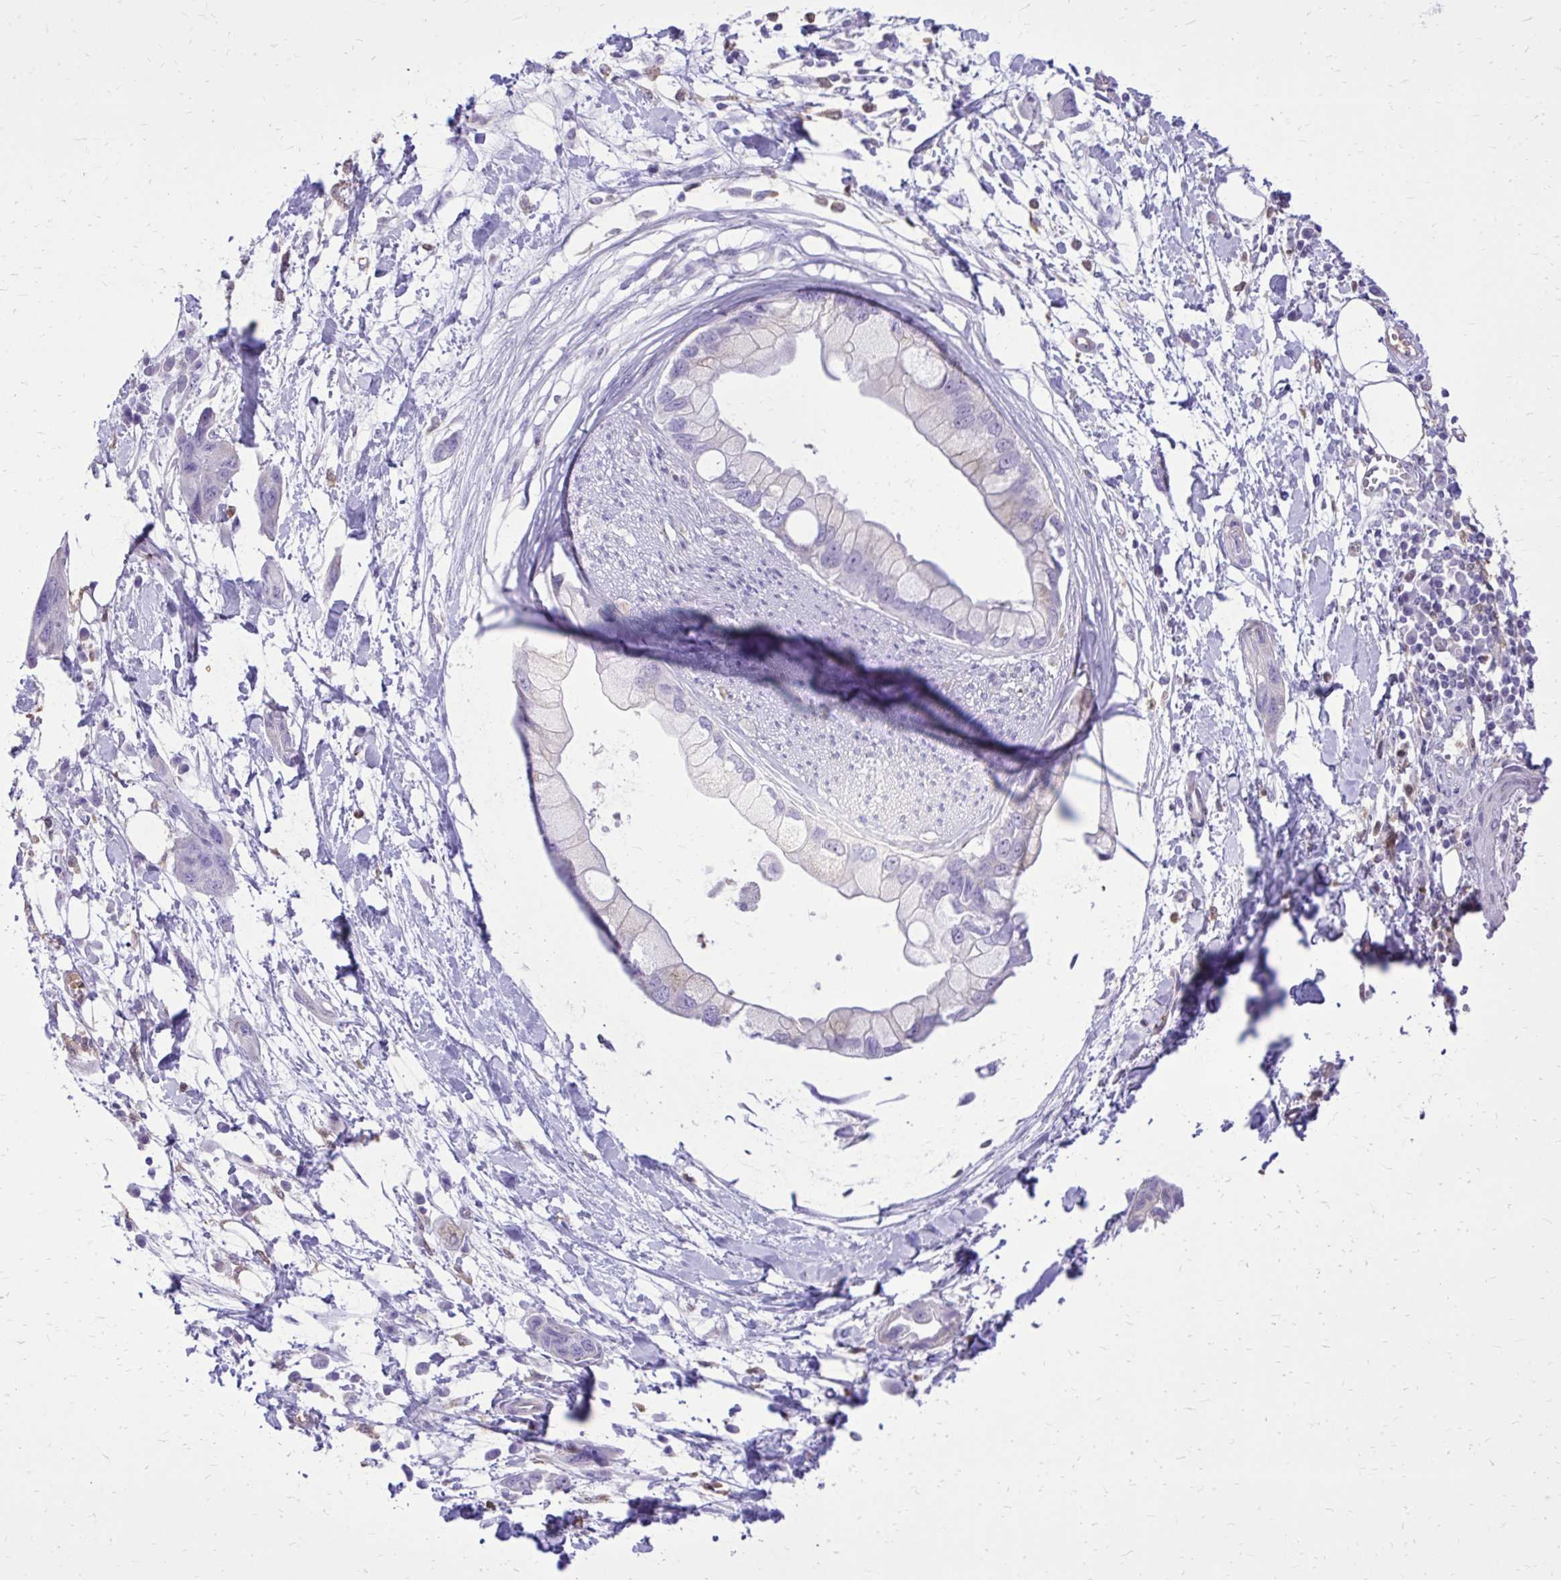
{"staining": {"intensity": "negative", "quantity": "none", "location": "none"}, "tissue": "pancreatic cancer", "cell_type": "Tumor cells", "image_type": "cancer", "snomed": [{"axis": "morphology", "description": "Adenocarcinoma, NOS"}, {"axis": "topography", "description": "Pancreas"}], "caption": "A high-resolution micrograph shows immunohistochemistry (IHC) staining of pancreatic cancer, which exhibits no significant positivity in tumor cells. (DAB (3,3'-diaminobenzidine) immunohistochemistry (IHC) visualized using brightfield microscopy, high magnification).", "gene": "CAT", "patient": {"sex": "female", "age": 73}}